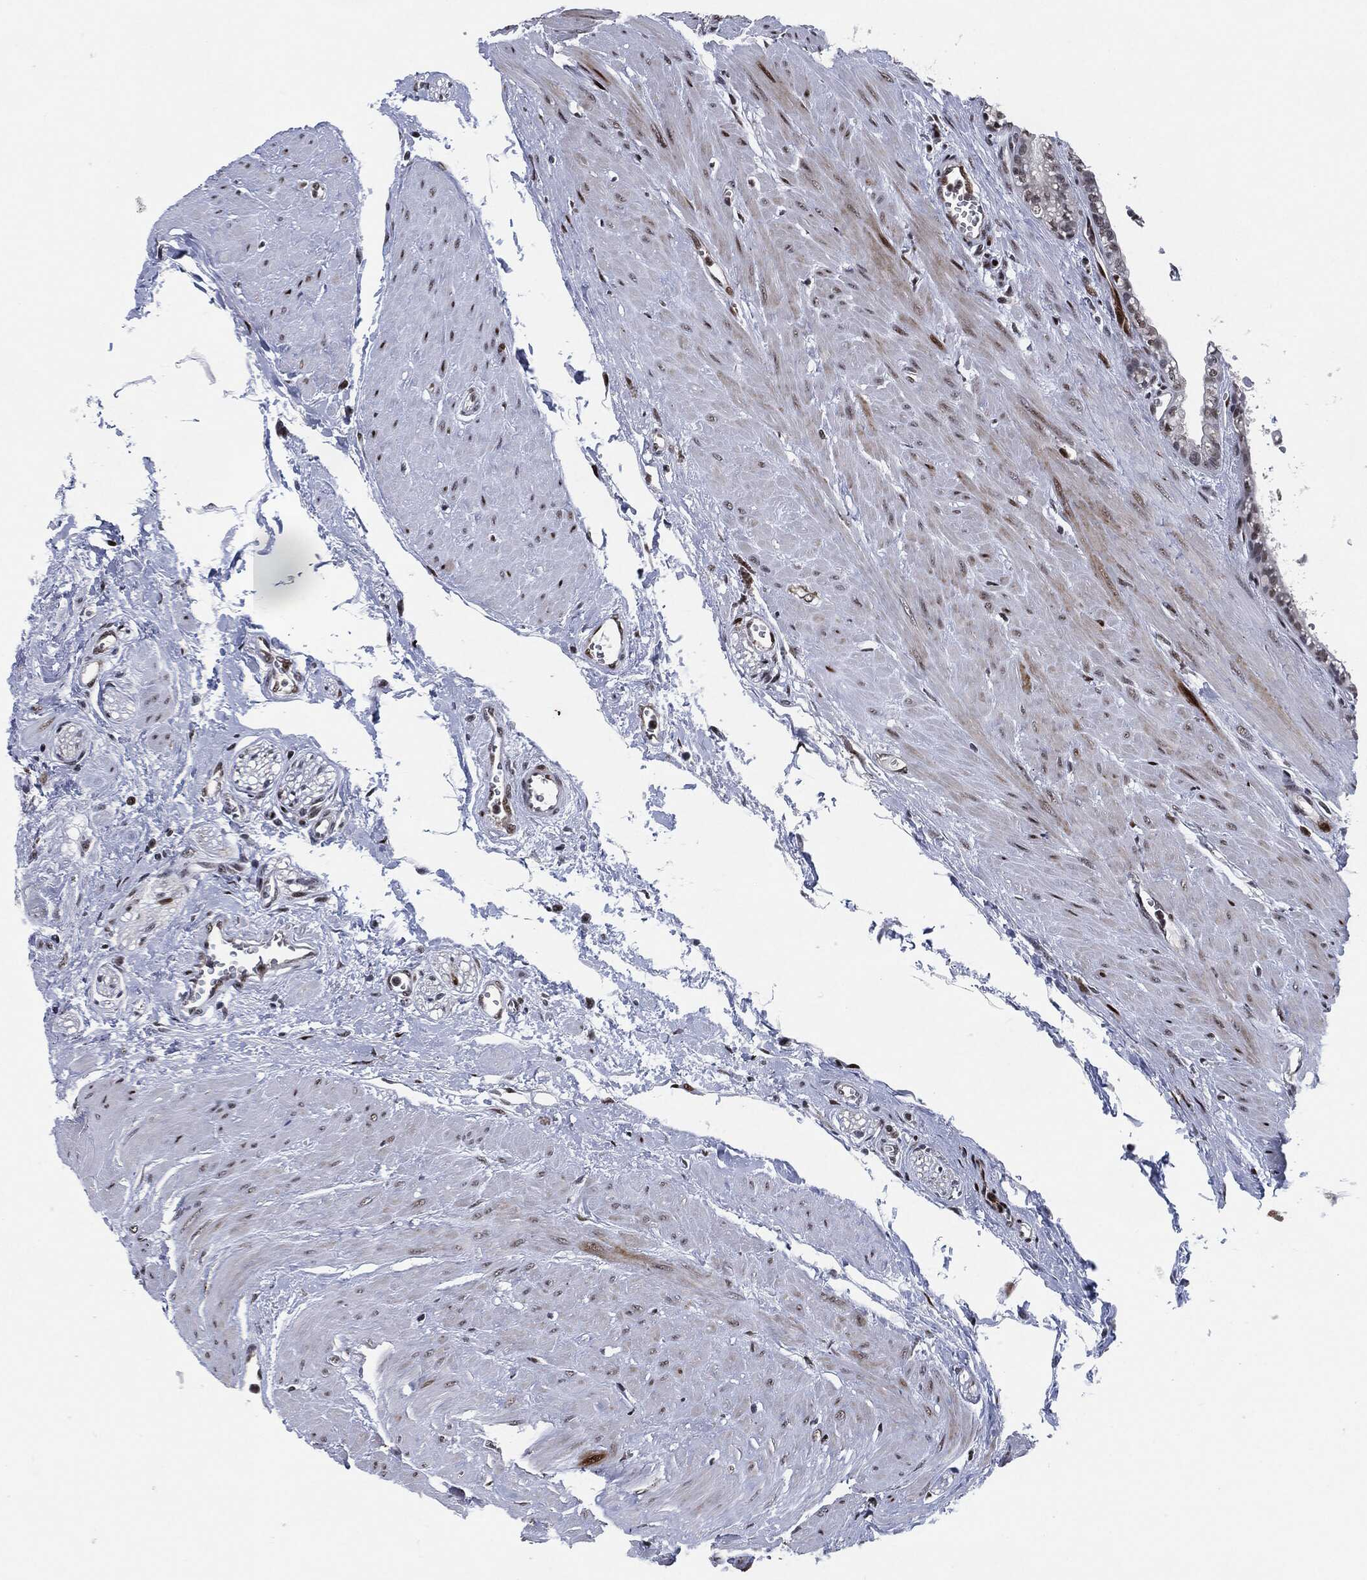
{"staining": {"intensity": "moderate", "quantity": "<25%", "location": "nuclear"}, "tissue": "seminal vesicle", "cell_type": "Glandular cells", "image_type": "normal", "snomed": [{"axis": "morphology", "description": "Normal tissue, NOS"}, {"axis": "morphology", "description": "Urothelial carcinoma, NOS"}, {"axis": "topography", "description": "Urinary bladder"}, {"axis": "topography", "description": "Seminal veicle"}], "caption": "IHC histopathology image of benign seminal vesicle: human seminal vesicle stained using immunohistochemistry reveals low levels of moderate protein expression localized specifically in the nuclear of glandular cells, appearing as a nuclear brown color.", "gene": "AKT2", "patient": {"sex": "male", "age": 76}}